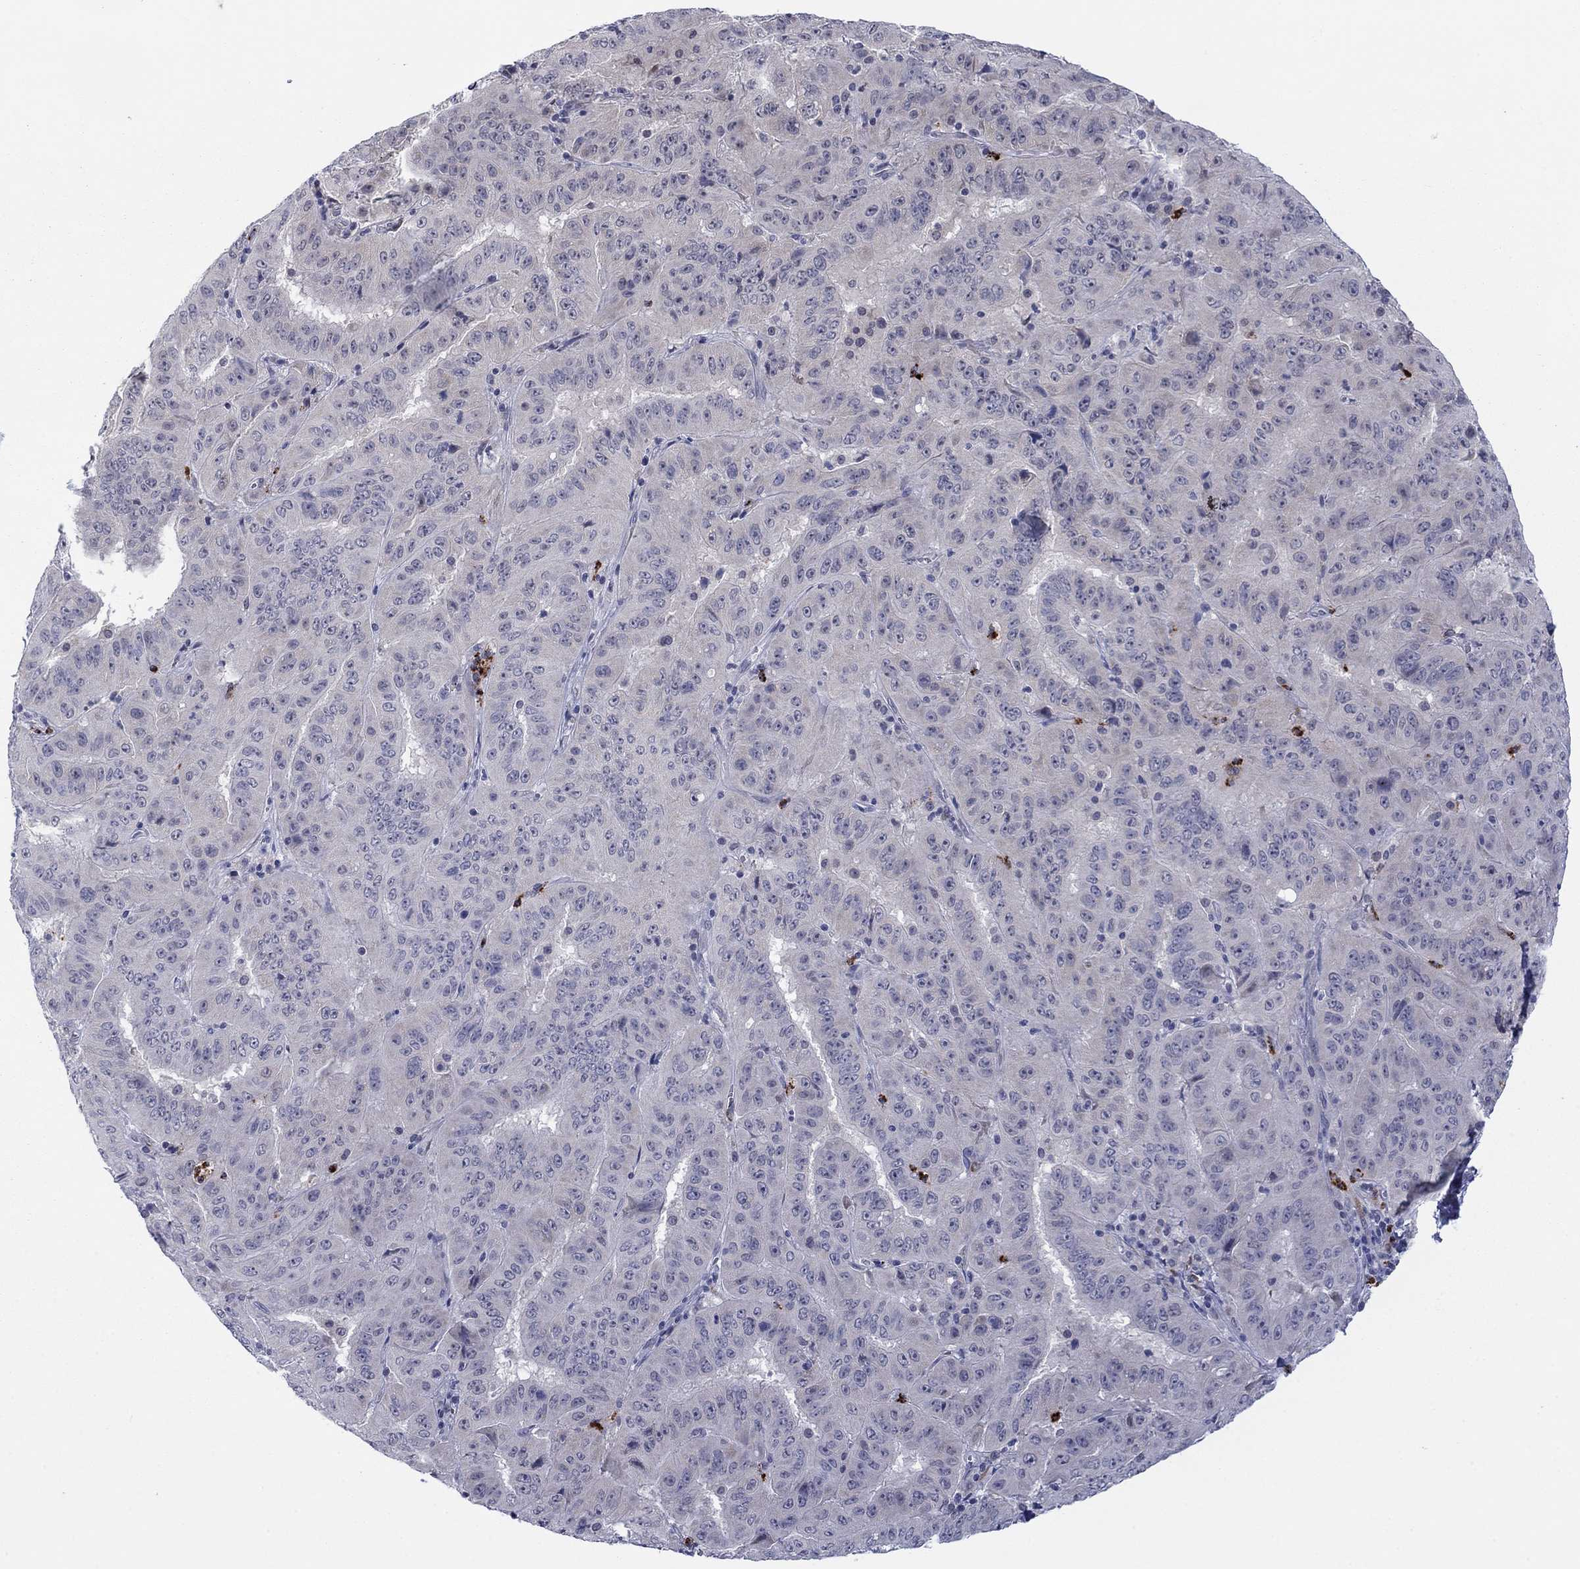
{"staining": {"intensity": "negative", "quantity": "none", "location": "none"}, "tissue": "pancreatic cancer", "cell_type": "Tumor cells", "image_type": "cancer", "snomed": [{"axis": "morphology", "description": "Adenocarcinoma, NOS"}, {"axis": "topography", "description": "Pancreas"}], "caption": "An immunohistochemistry histopathology image of pancreatic cancer (adenocarcinoma) is shown. There is no staining in tumor cells of pancreatic cancer (adenocarcinoma).", "gene": "MTRFR", "patient": {"sex": "male", "age": 63}}